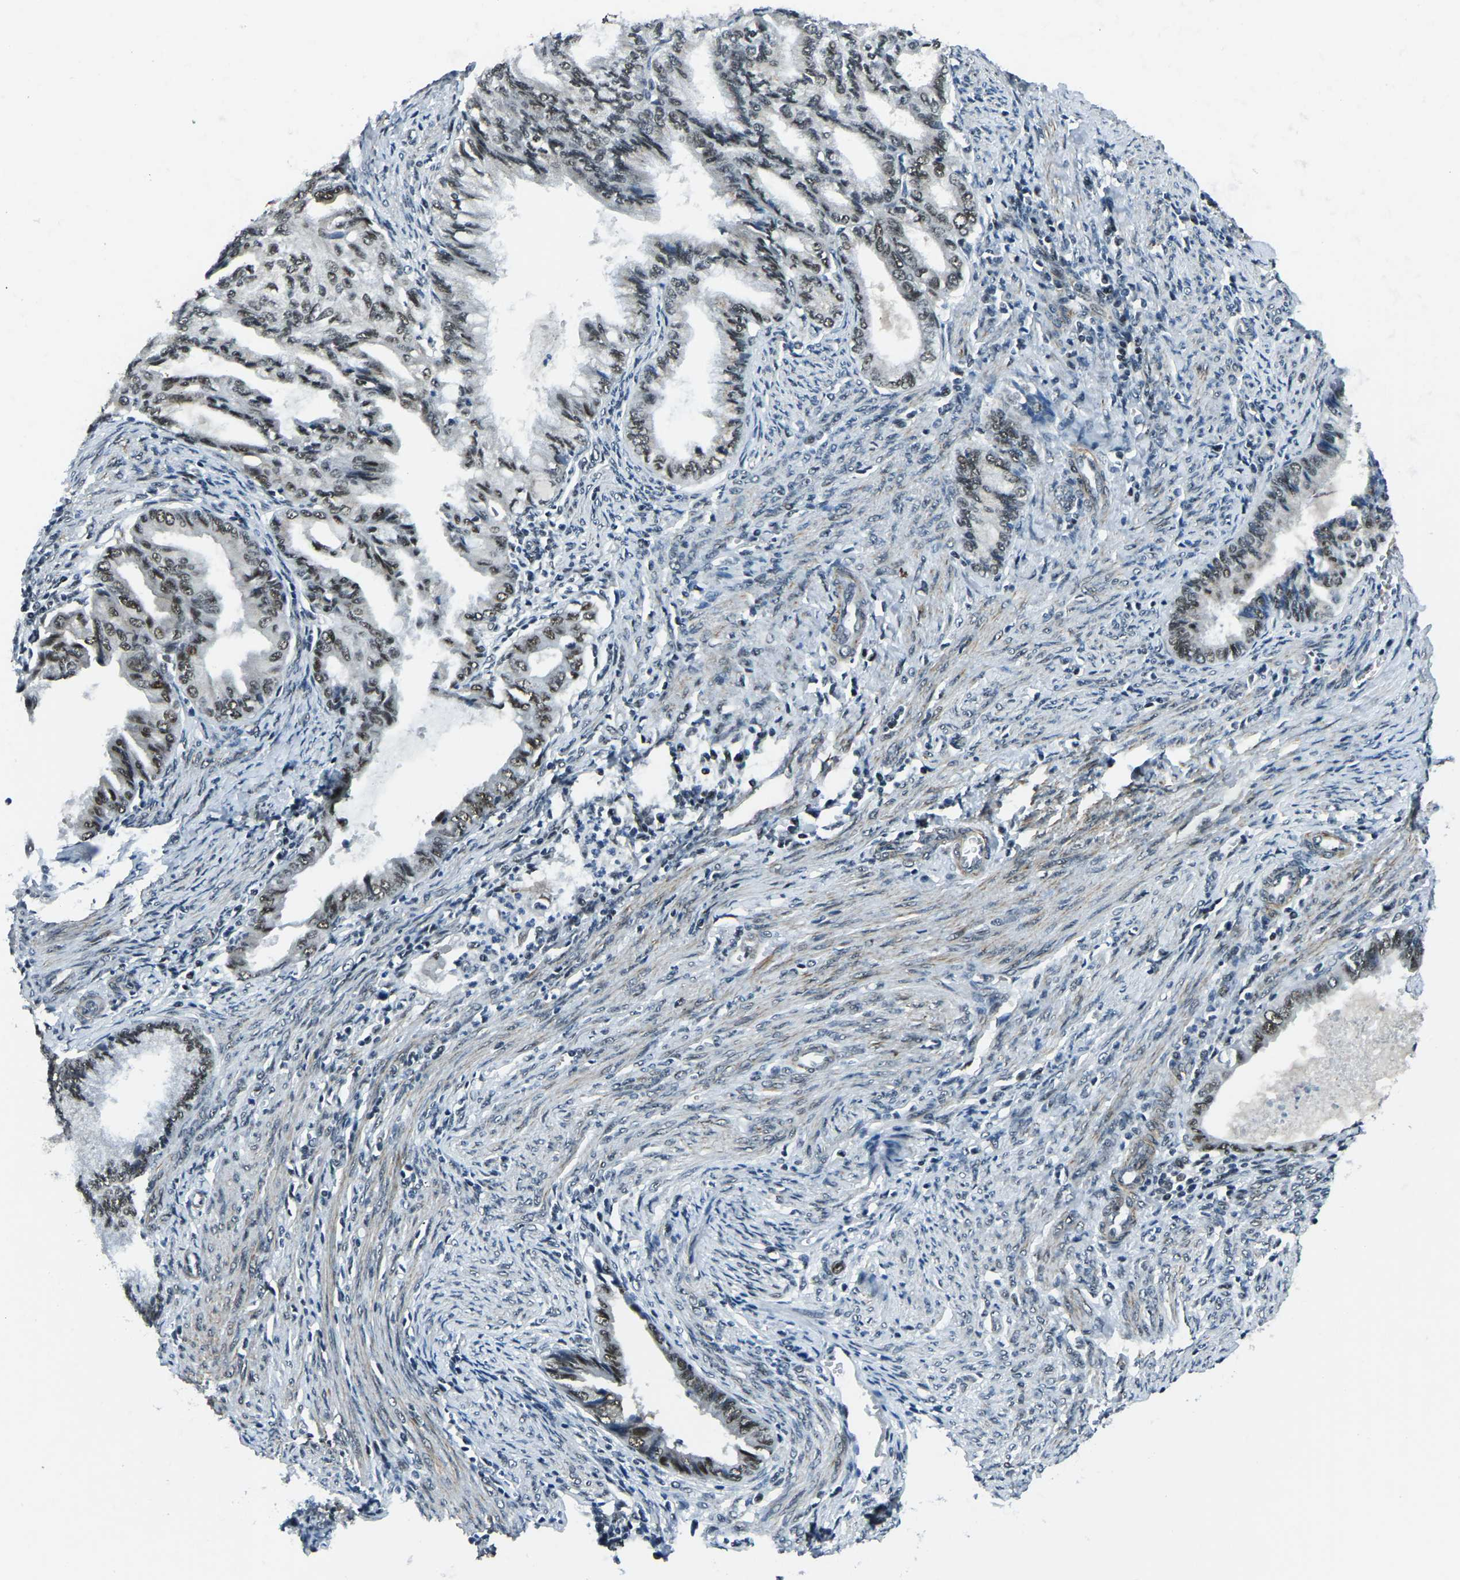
{"staining": {"intensity": "weak", "quantity": ">75%", "location": "nuclear"}, "tissue": "endometrial cancer", "cell_type": "Tumor cells", "image_type": "cancer", "snomed": [{"axis": "morphology", "description": "Adenocarcinoma, NOS"}, {"axis": "topography", "description": "Endometrium"}], "caption": "Immunohistochemistry (IHC) photomicrograph of neoplastic tissue: human endometrial adenocarcinoma stained using IHC demonstrates low levels of weak protein expression localized specifically in the nuclear of tumor cells, appearing as a nuclear brown color.", "gene": "PRCC", "patient": {"sex": "female", "age": 86}}